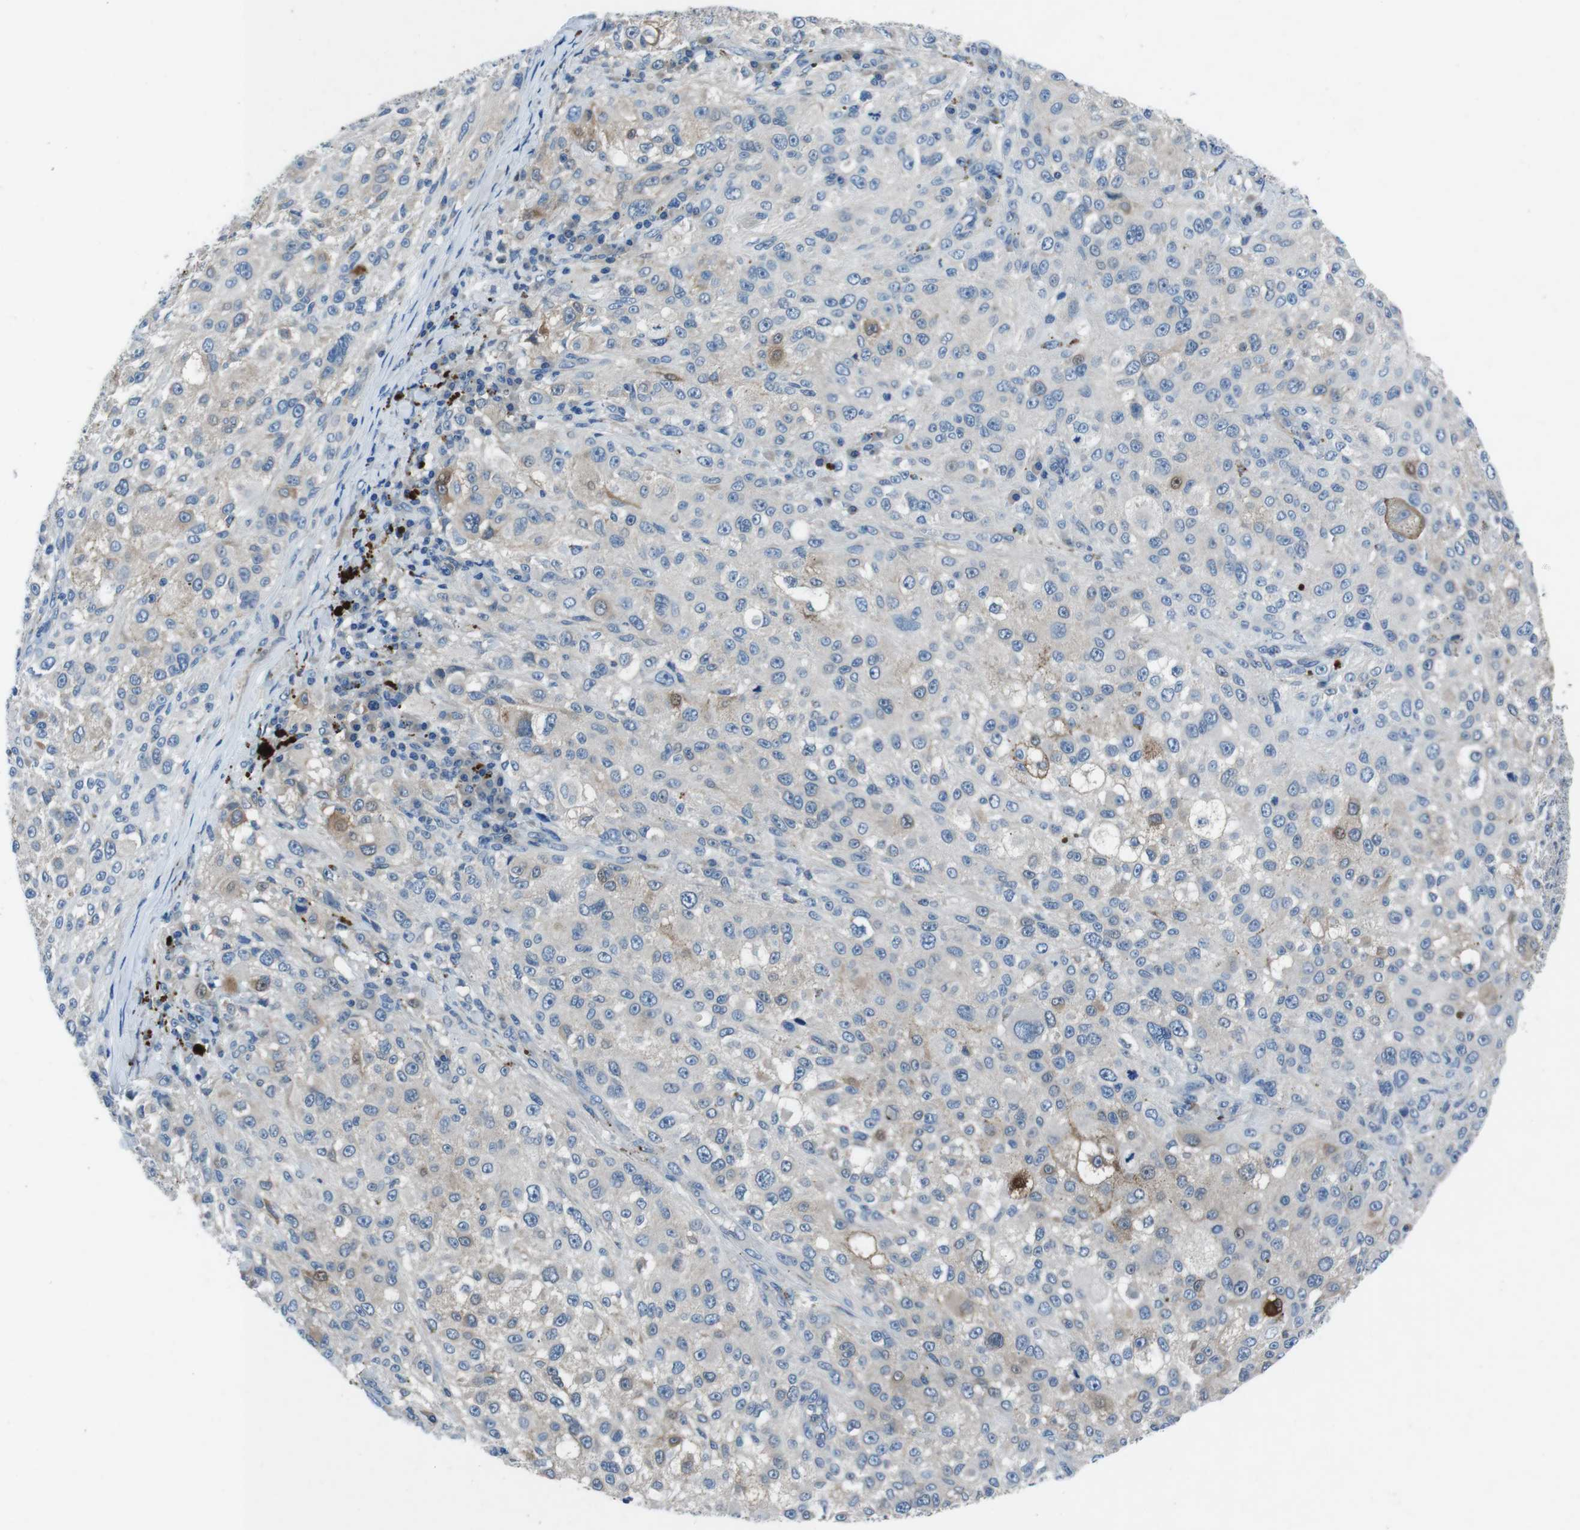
{"staining": {"intensity": "negative", "quantity": "none", "location": "none"}, "tissue": "melanoma", "cell_type": "Tumor cells", "image_type": "cancer", "snomed": [{"axis": "morphology", "description": "Necrosis, NOS"}, {"axis": "morphology", "description": "Malignant melanoma, NOS"}, {"axis": "topography", "description": "Skin"}], "caption": "Malignant melanoma was stained to show a protein in brown. There is no significant positivity in tumor cells.", "gene": "TULP3", "patient": {"sex": "female", "age": 87}}